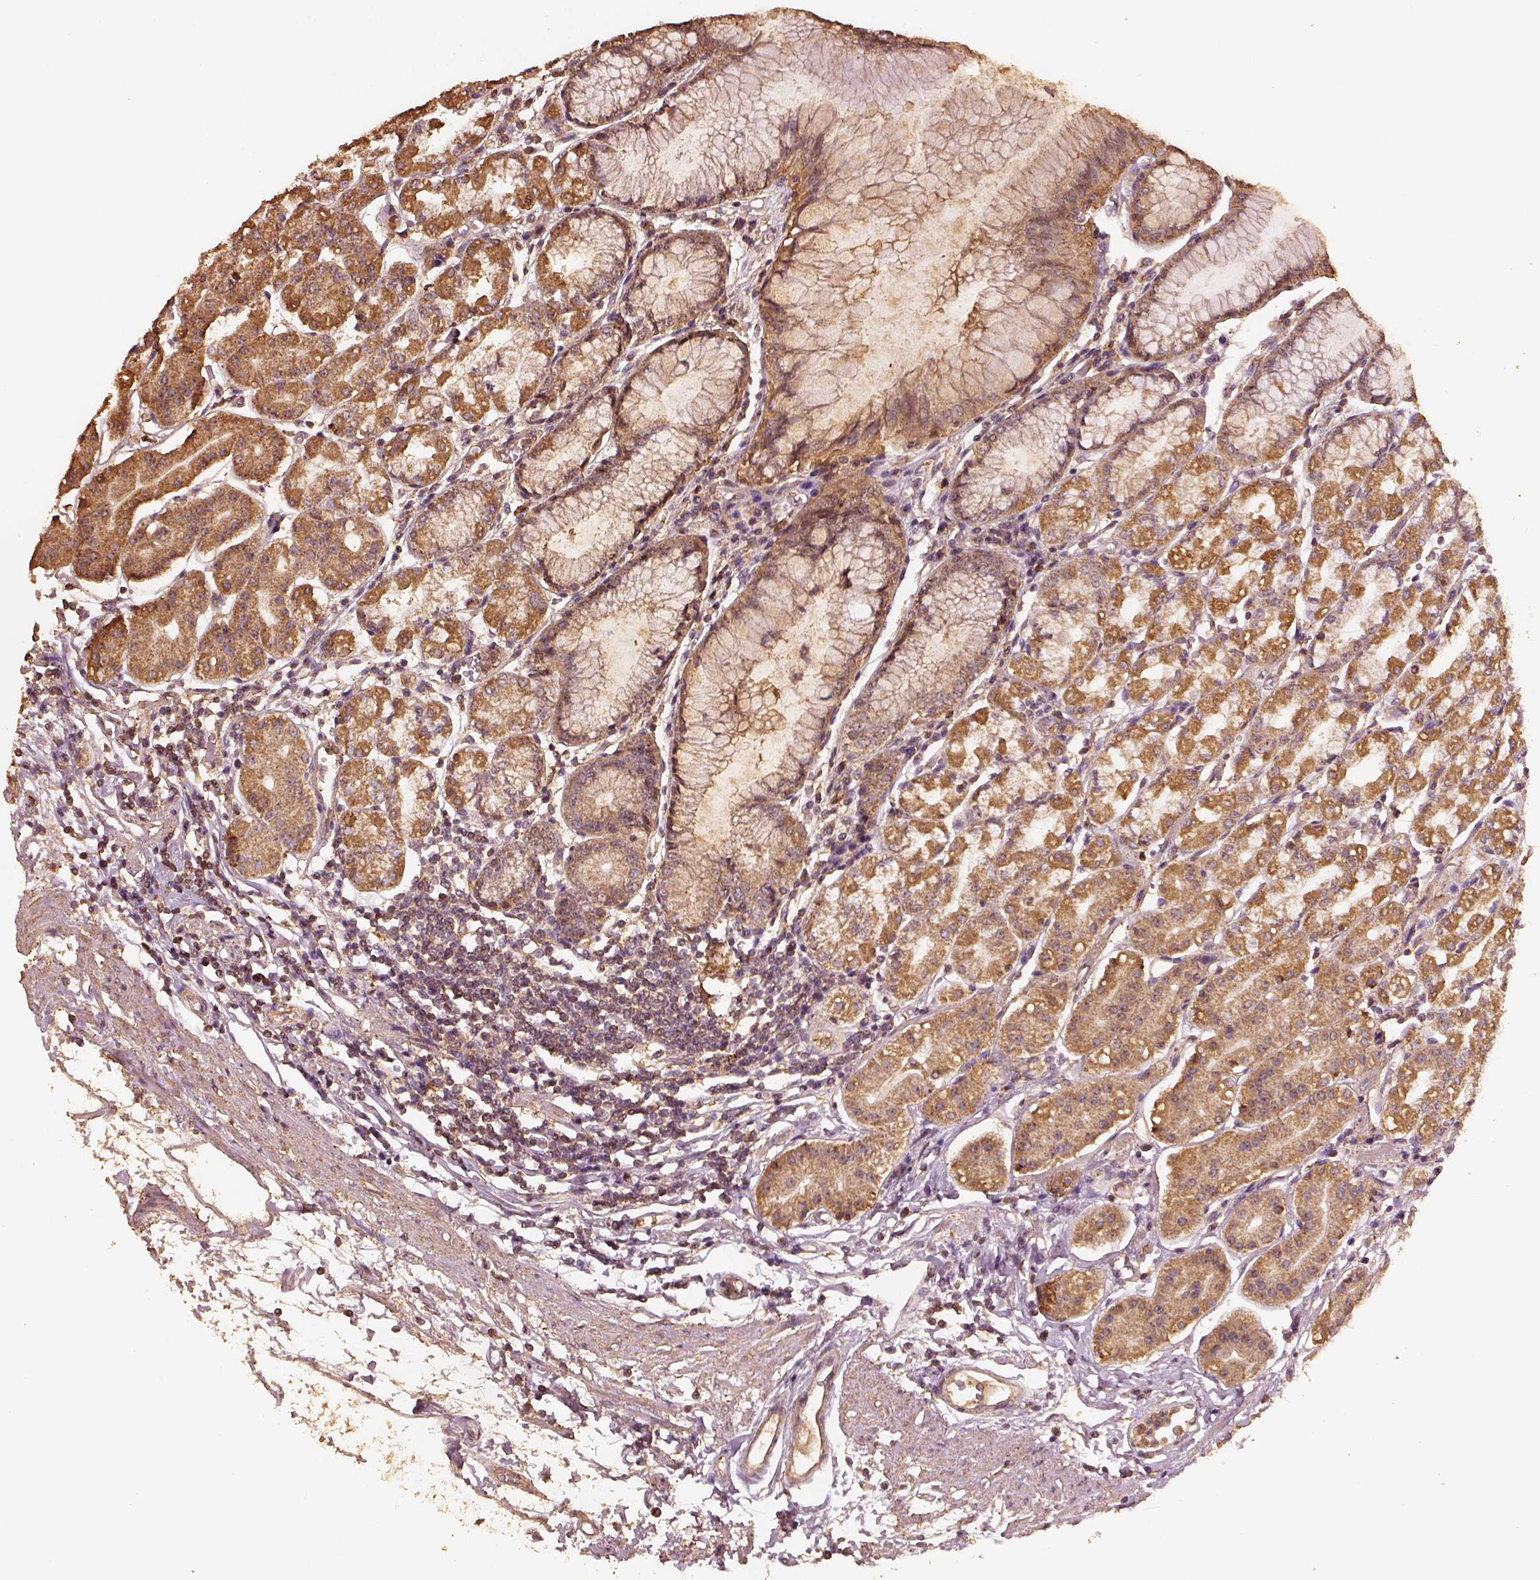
{"staining": {"intensity": "moderate", "quantity": ">75%", "location": "cytoplasmic/membranous"}, "tissue": "stomach", "cell_type": "Glandular cells", "image_type": "normal", "snomed": [{"axis": "morphology", "description": "Normal tissue, NOS"}, {"axis": "topography", "description": "Skeletal muscle"}, {"axis": "topography", "description": "Stomach"}], "caption": "The micrograph reveals a brown stain indicating the presence of a protein in the cytoplasmic/membranous of glandular cells in stomach. The staining was performed using DAB, with brown indicating positive protein expression. Nuclei are stained blue with hematoxylin.", "gene": "PTGES2", "patient": {"sex": "female", "age": 57}}